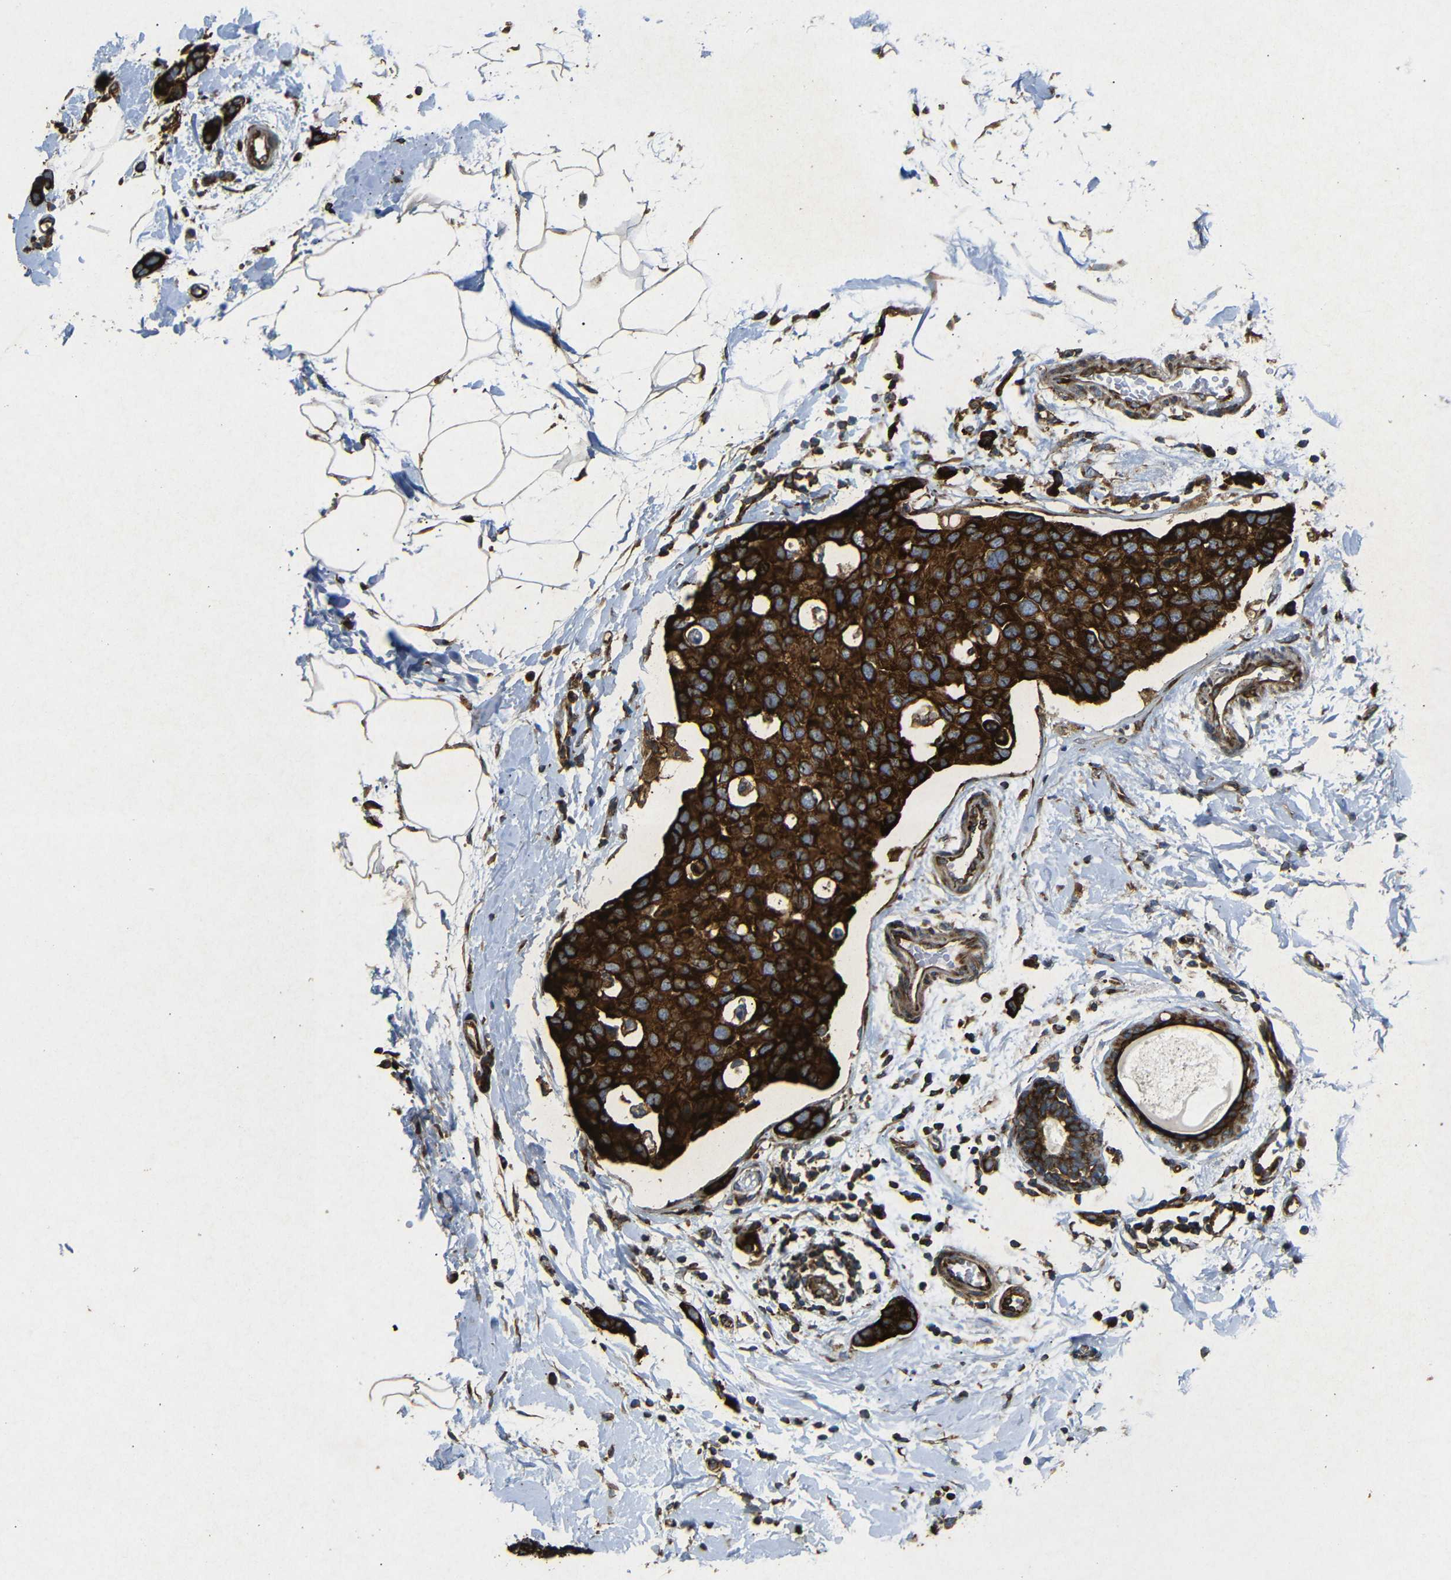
{"staining": {"intensity": "strong", "quantity": ">75%", "location": "cytoplasmic/membranous"}, "tissue": "breast cancer", "cell_type": "Tumor cells", "image_type": "cancer", "snomed": [{"axis": "morphology", "description": "Normal tissue, NOS"}, {"axis": "morphology", "description": "Duct carcinoma"}, {"axis": "topography", "description": "Breast"}], "caption": "Immunohistochemistry (IHC) of breast cancer (intraductal carcinoma) demonstrates high levels of strong cytoplasmic/membranous positivity in about >75% of tumor cells.", "gene": "BTF3", "patient": {"sex": "female", "age": 50}}